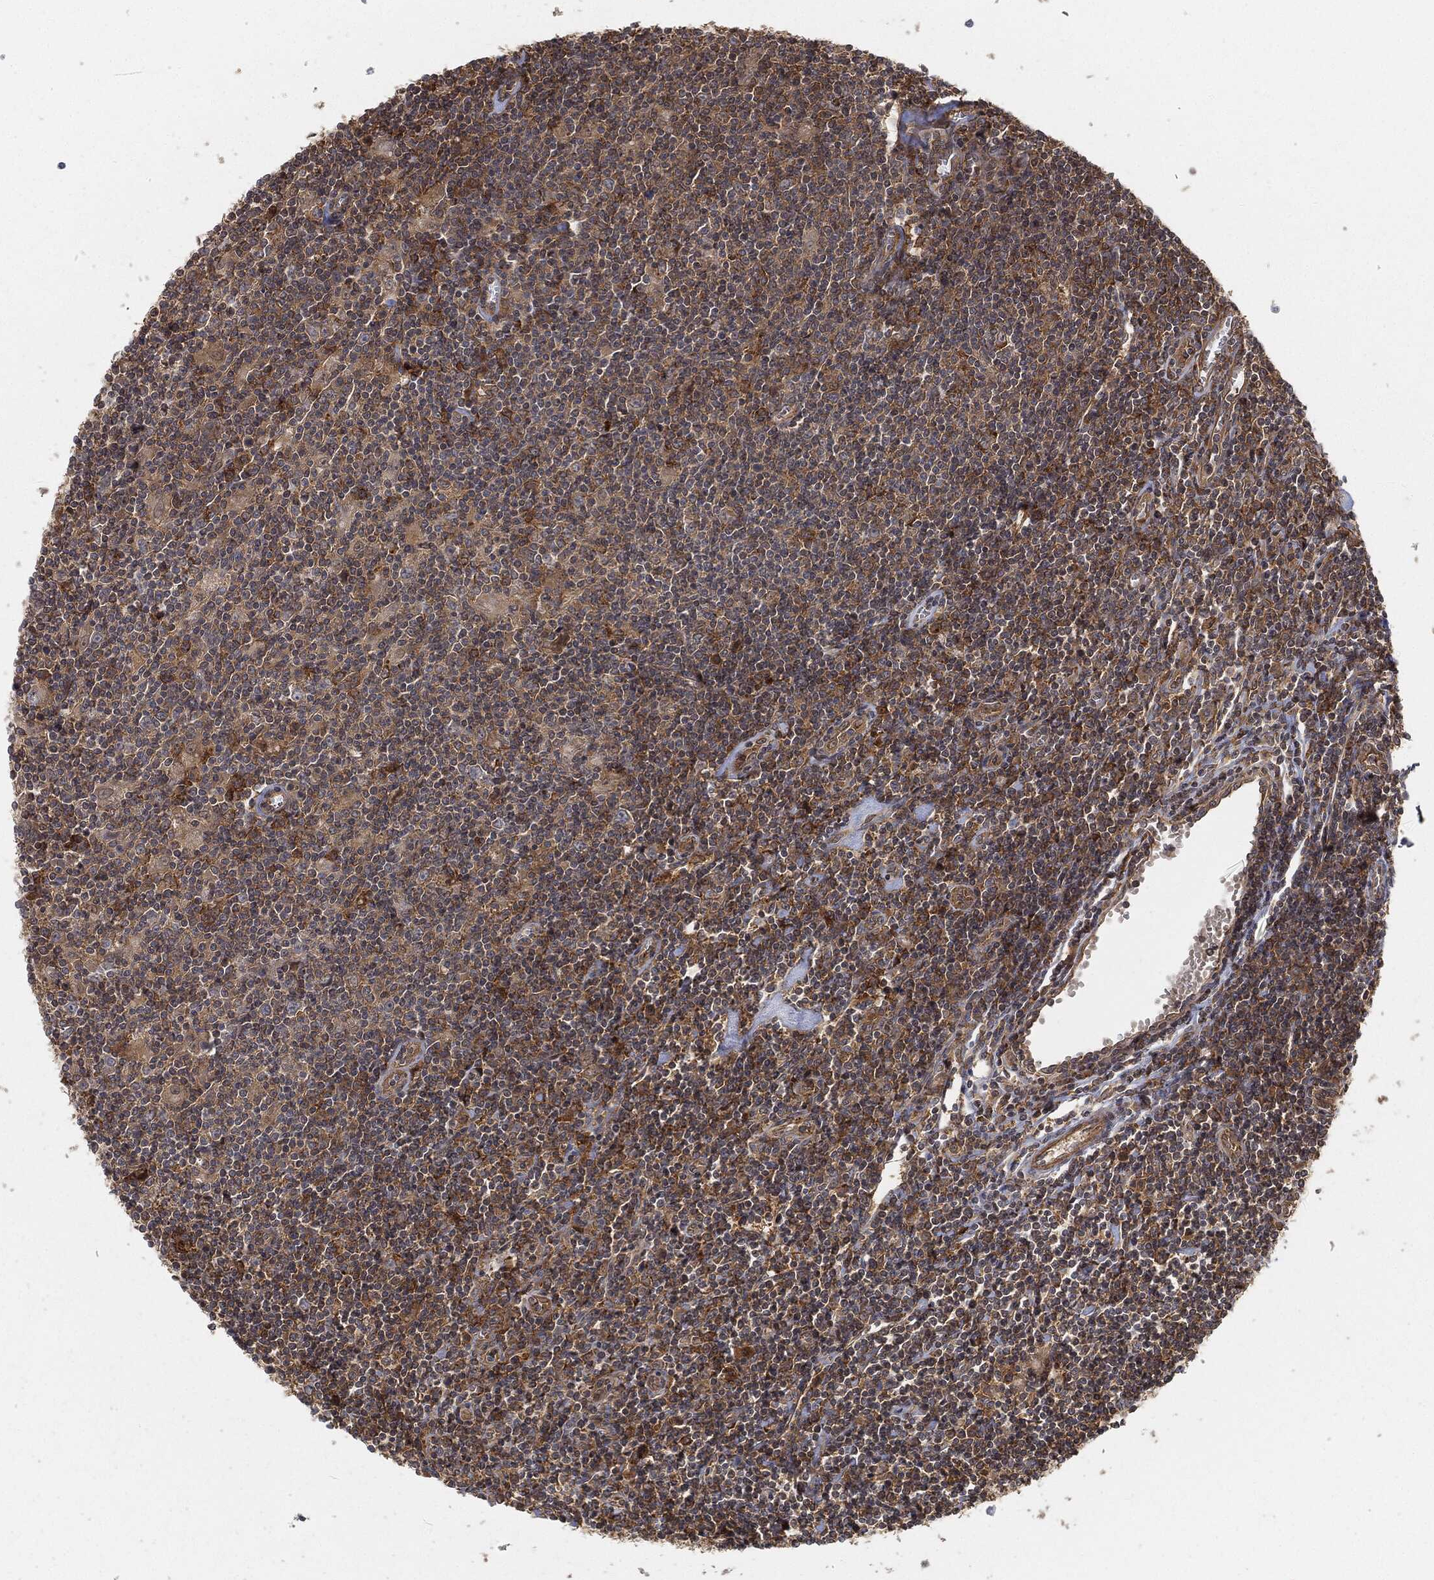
{"staining": {"intensity": "negative", "quantity": "none", "location": "none"}, "tissue": "lymphoma", "cell_type": "Tumor cells", "image_type": "cancer", "snomed": [{"axis": "morphology", "description": "Hodgkin's disease, NOS"}, {"axis": "topography", "description": "Lymph node"}], "caption": "IHC photomicrograph of neoplastic tissue: lymphoma stained with DAB (3,3'-diaminobenzidine) shows no significant protein positivity in tumor cells.", "gene": "TPT1", "patient": {"sex": "male", "age": 40}}